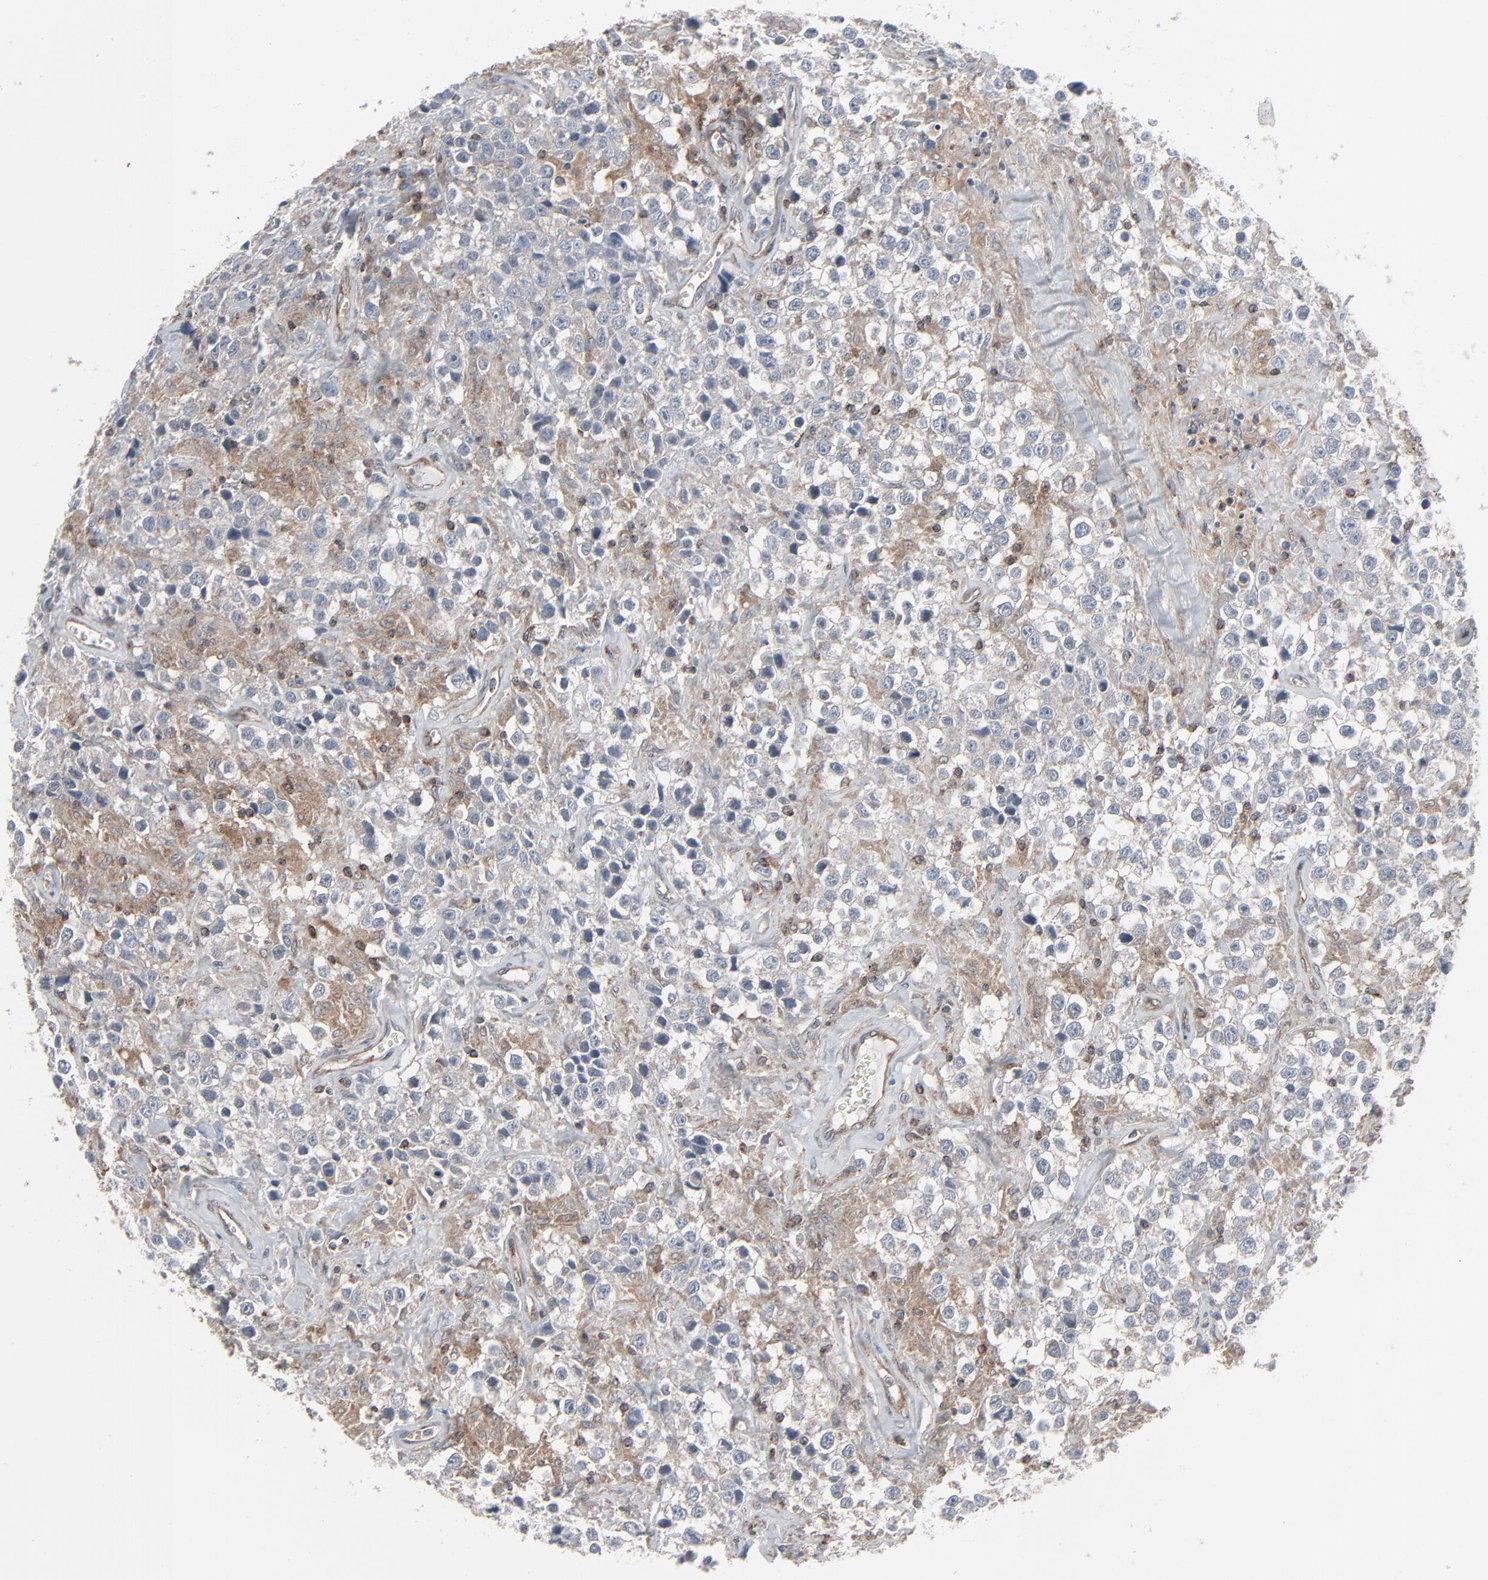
{"staining": {"intensity": "negative", "quantity": "none", "location": "none"}, "tissue": "testis cancer", "cell_type": "Tumor cells", "image_type": "cancer", "snomed": [{"axis": "morphology", "description": "Seminoma, NOS"}, {"axis": "topography", "description": "Testis"}], "caption": "The IHC micrograph has no significant expression in tumor cells of seminoma (testis) tissue.", "gene": "OPTN", "patient": {"sex": "male", "age": 43}}